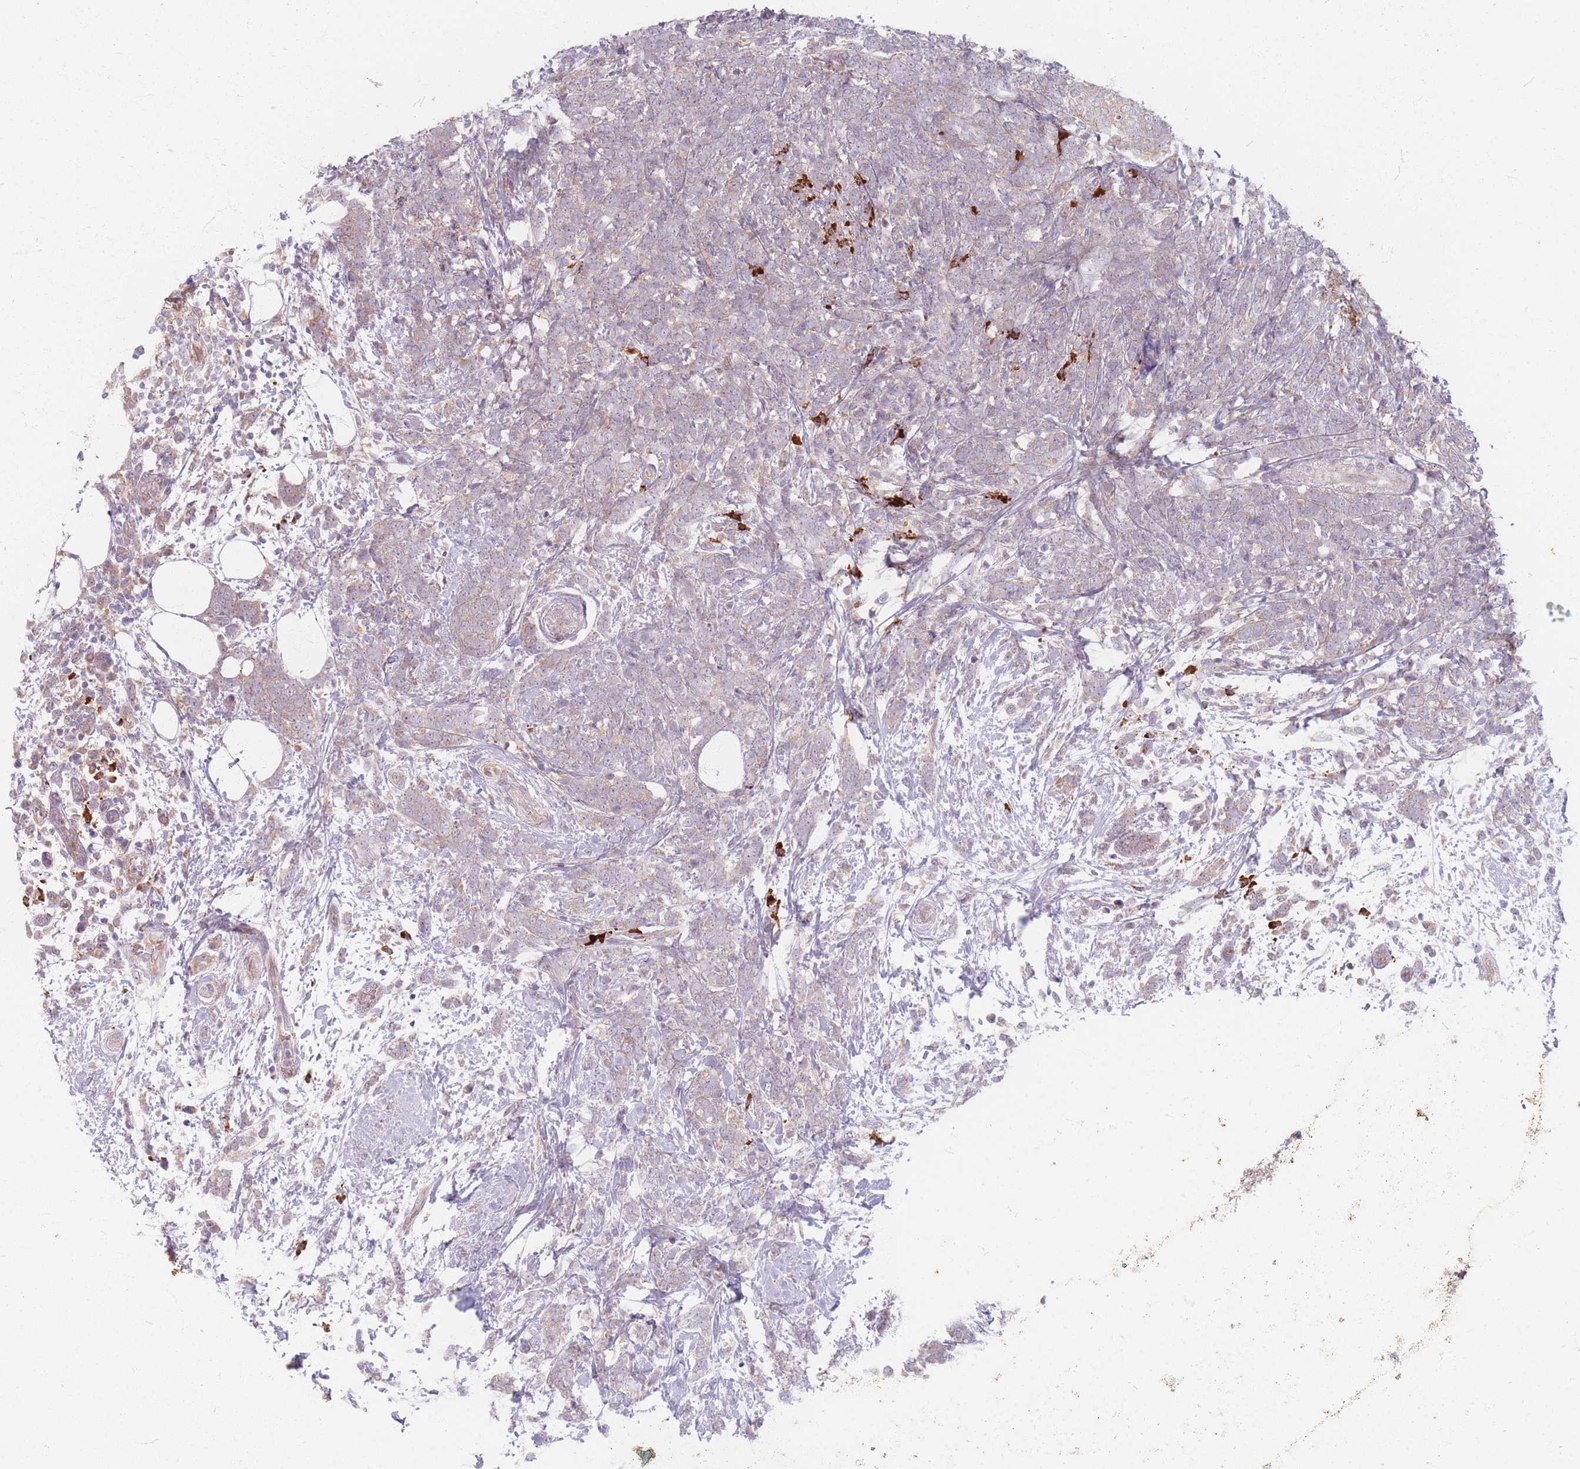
{"staining": {"intensity": "negative", "quantity": "none", "location": "none"}, "tissue": "breast cancer", "cell_type": "Tumor cells", "image_type": "cancer", "snomed": [{"axis": "morphology", "description": "Lobular carcinoma"}, {"axis": "topography", "description": "Breast"}], "caption": "A histopathology image of human lobular carcinoma (breast) is negative for staining in tumor cells.", "gene": "SMIM14", "patient": {"sex": "female", "age": 58}}